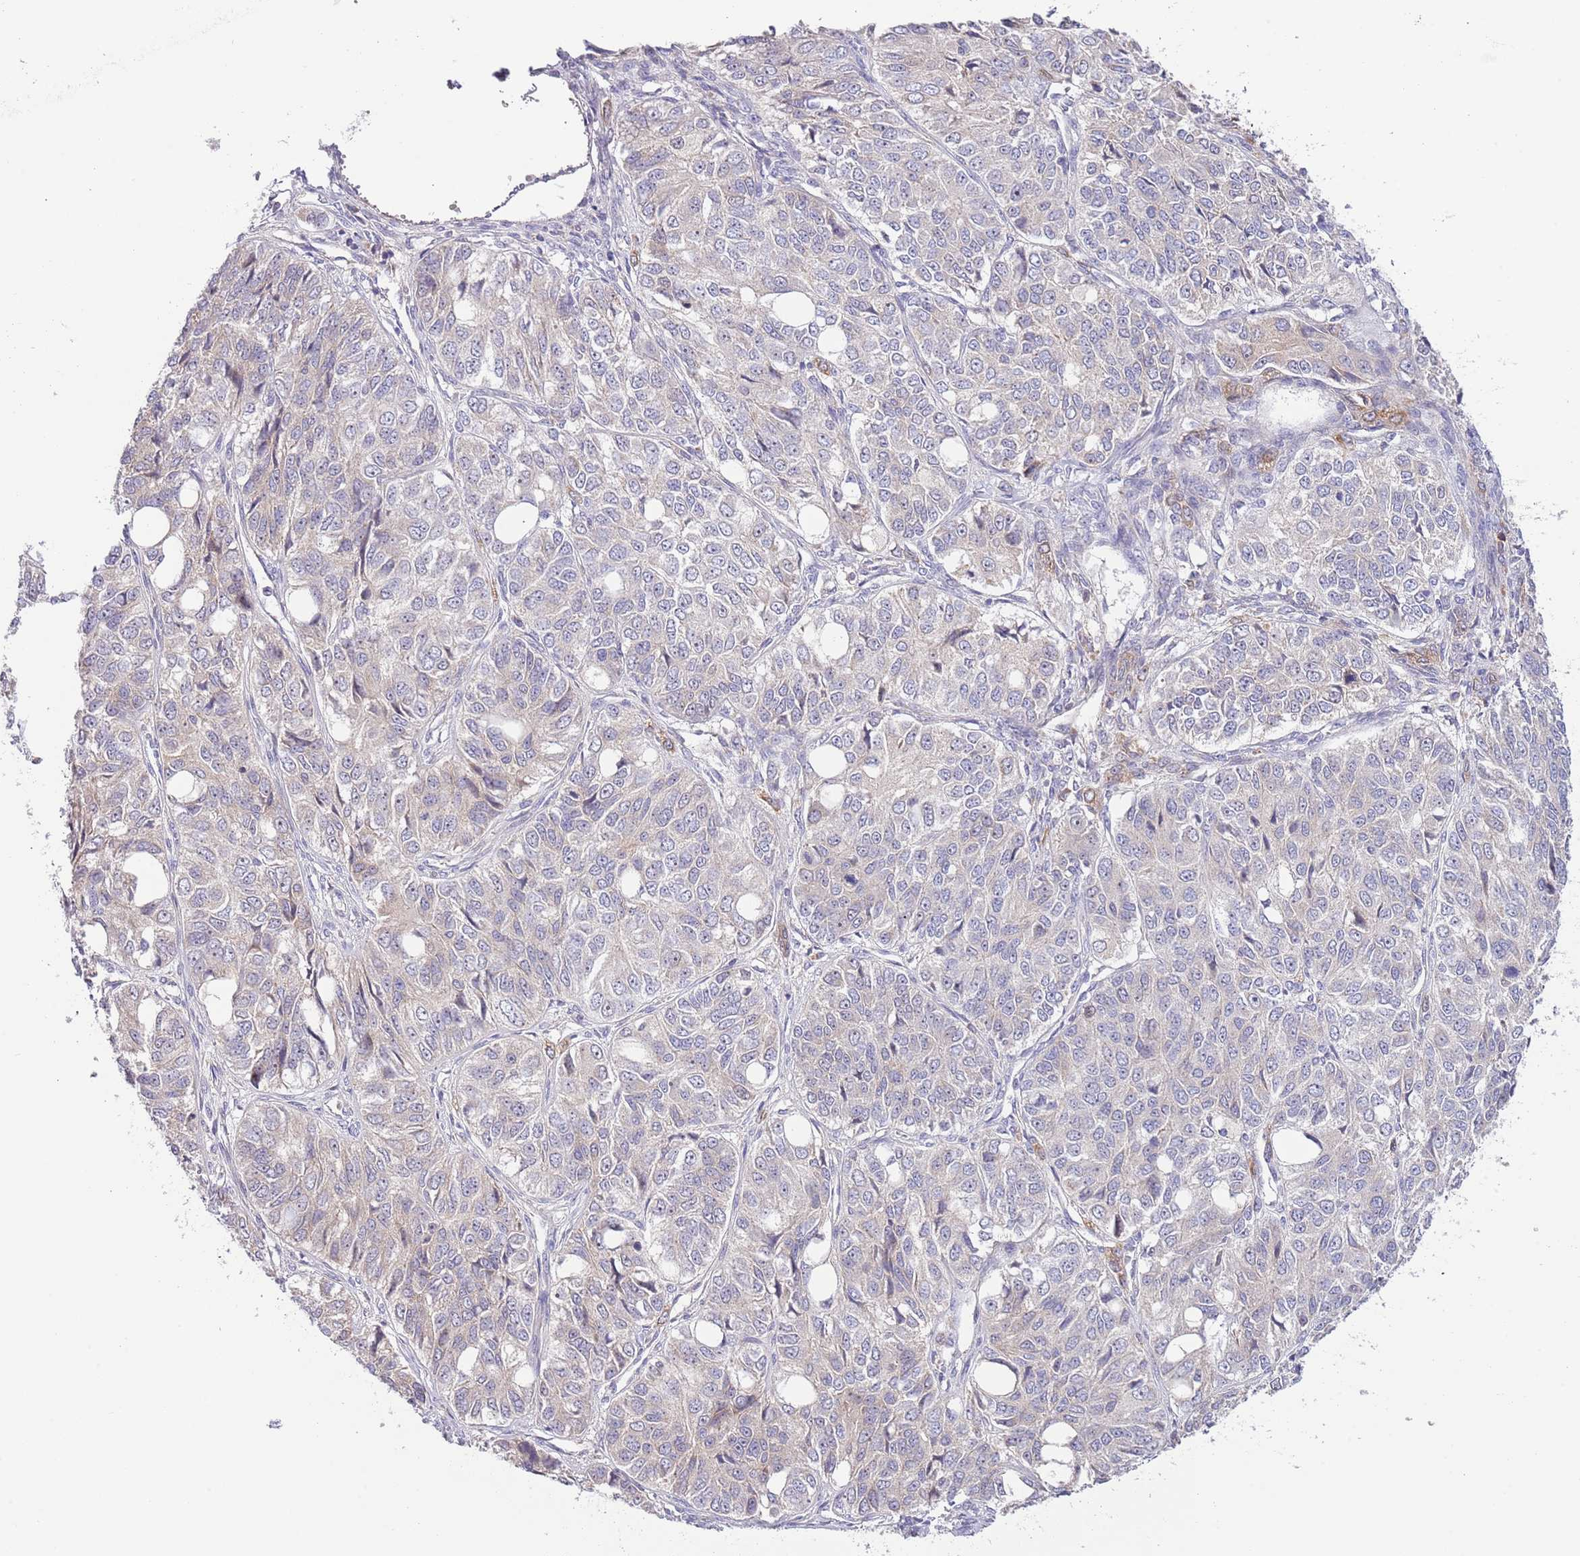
{"staining": {"intensity": "negative", "quantity": "none", "location": "none"}, "tissue": "ovarian cancer", "cell_type": "Tumor cells", "image_type": "cancer", "snomed": [{"axis": "morphology", "description": "Carcinoma, endometroid"}, {"axis": "topography", "description": "Ovary"}], "caption": "Immunohistochemistry (IHC) of human ovarian endometroid carcinoma displays no positivity in tumor cells.", "gene": "AP1S2", "patient": {"sex": "female", "age": 51}}